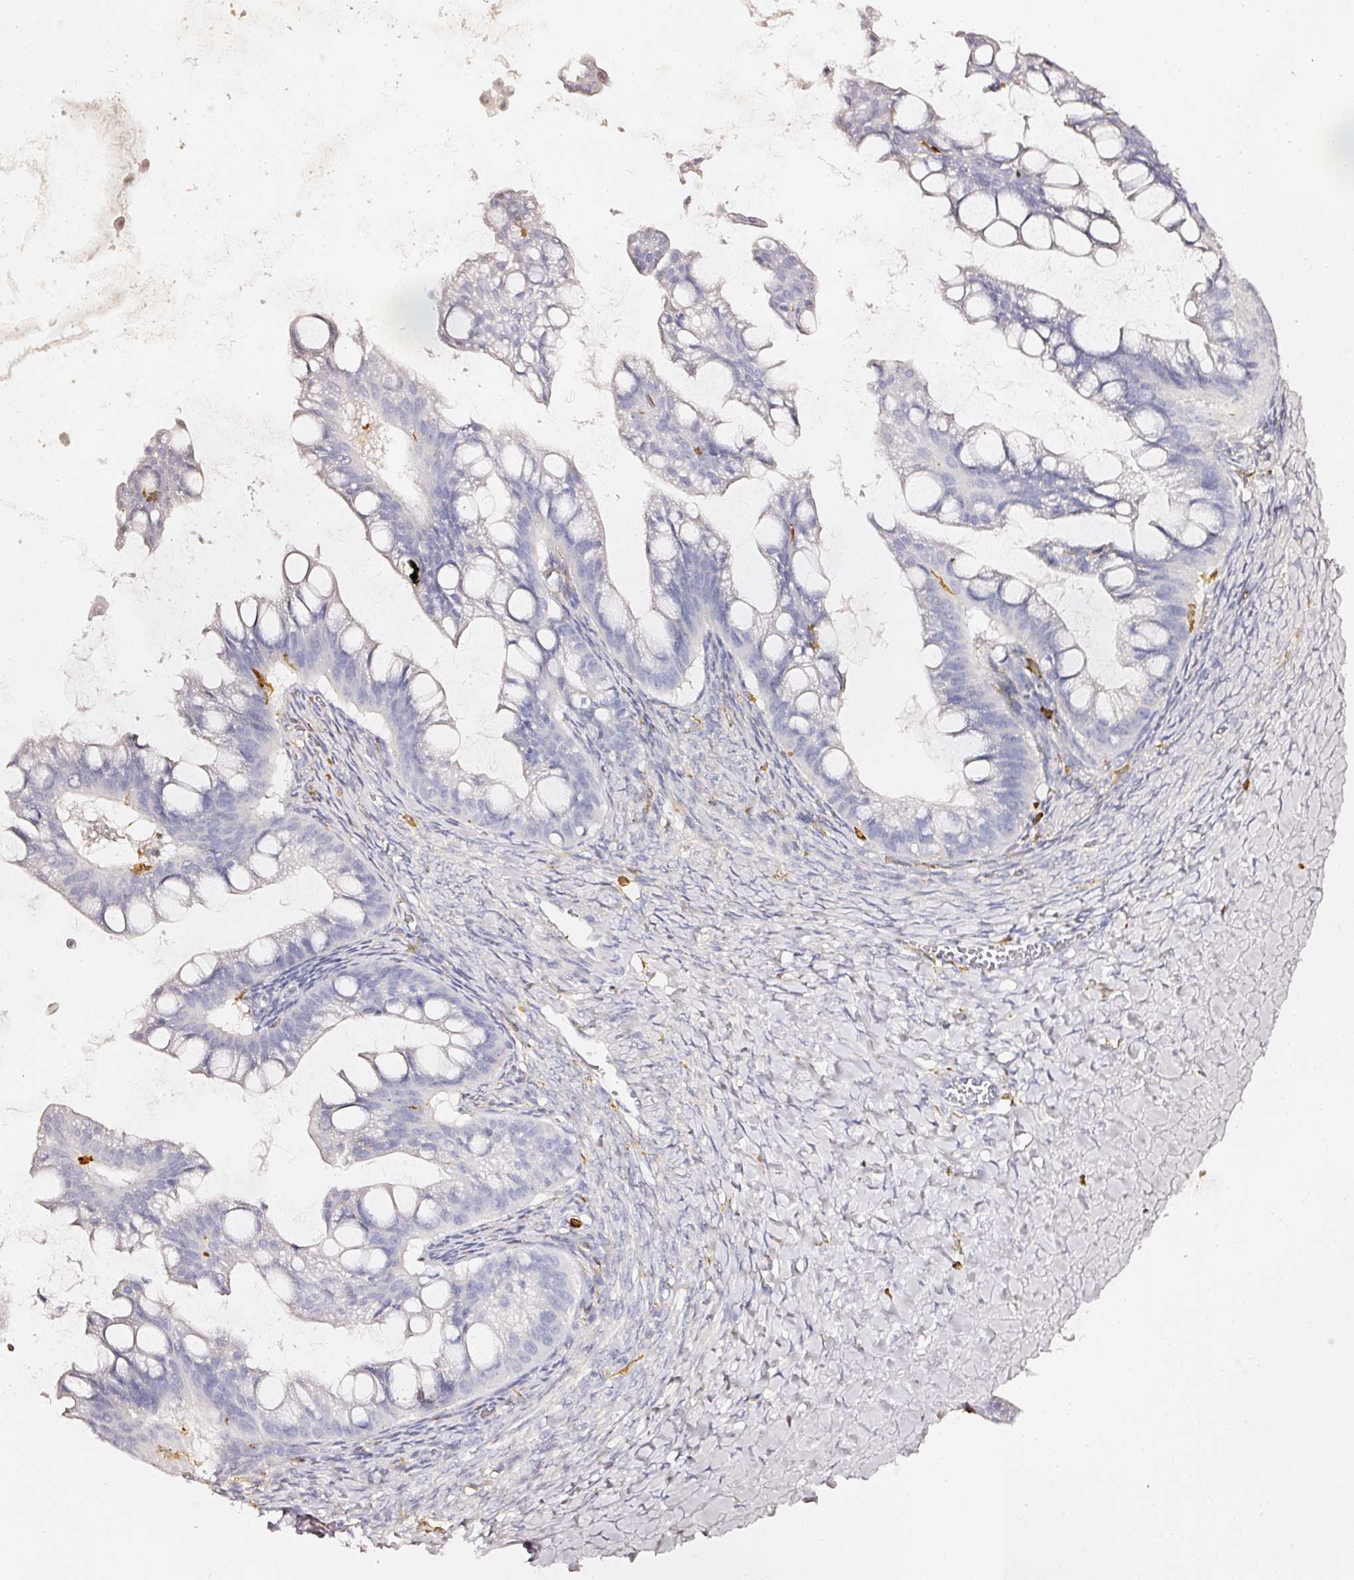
{"staining": {"intensity": "negative", "quantity": "none", "location": "none"}, "tissue": "ovarian cancer", "cell_type": "Tumor cells", "image_type": "cancer", "snomed": [{"axis": "morphology", "description": "Cystadenocarcinoma, mucinous, NOS"}, {"axis": "topography", "description": "Ovary"}], "caption": "An immunohistochemistry photomicrograph of ovarian mucinous cystadenocarcinoma is shown. There is no staining in tumor cells of ovarian mucinous cystadenocarcinoma.", "gene": "EVL", "patient": {"sex": "female", "age": 73}}